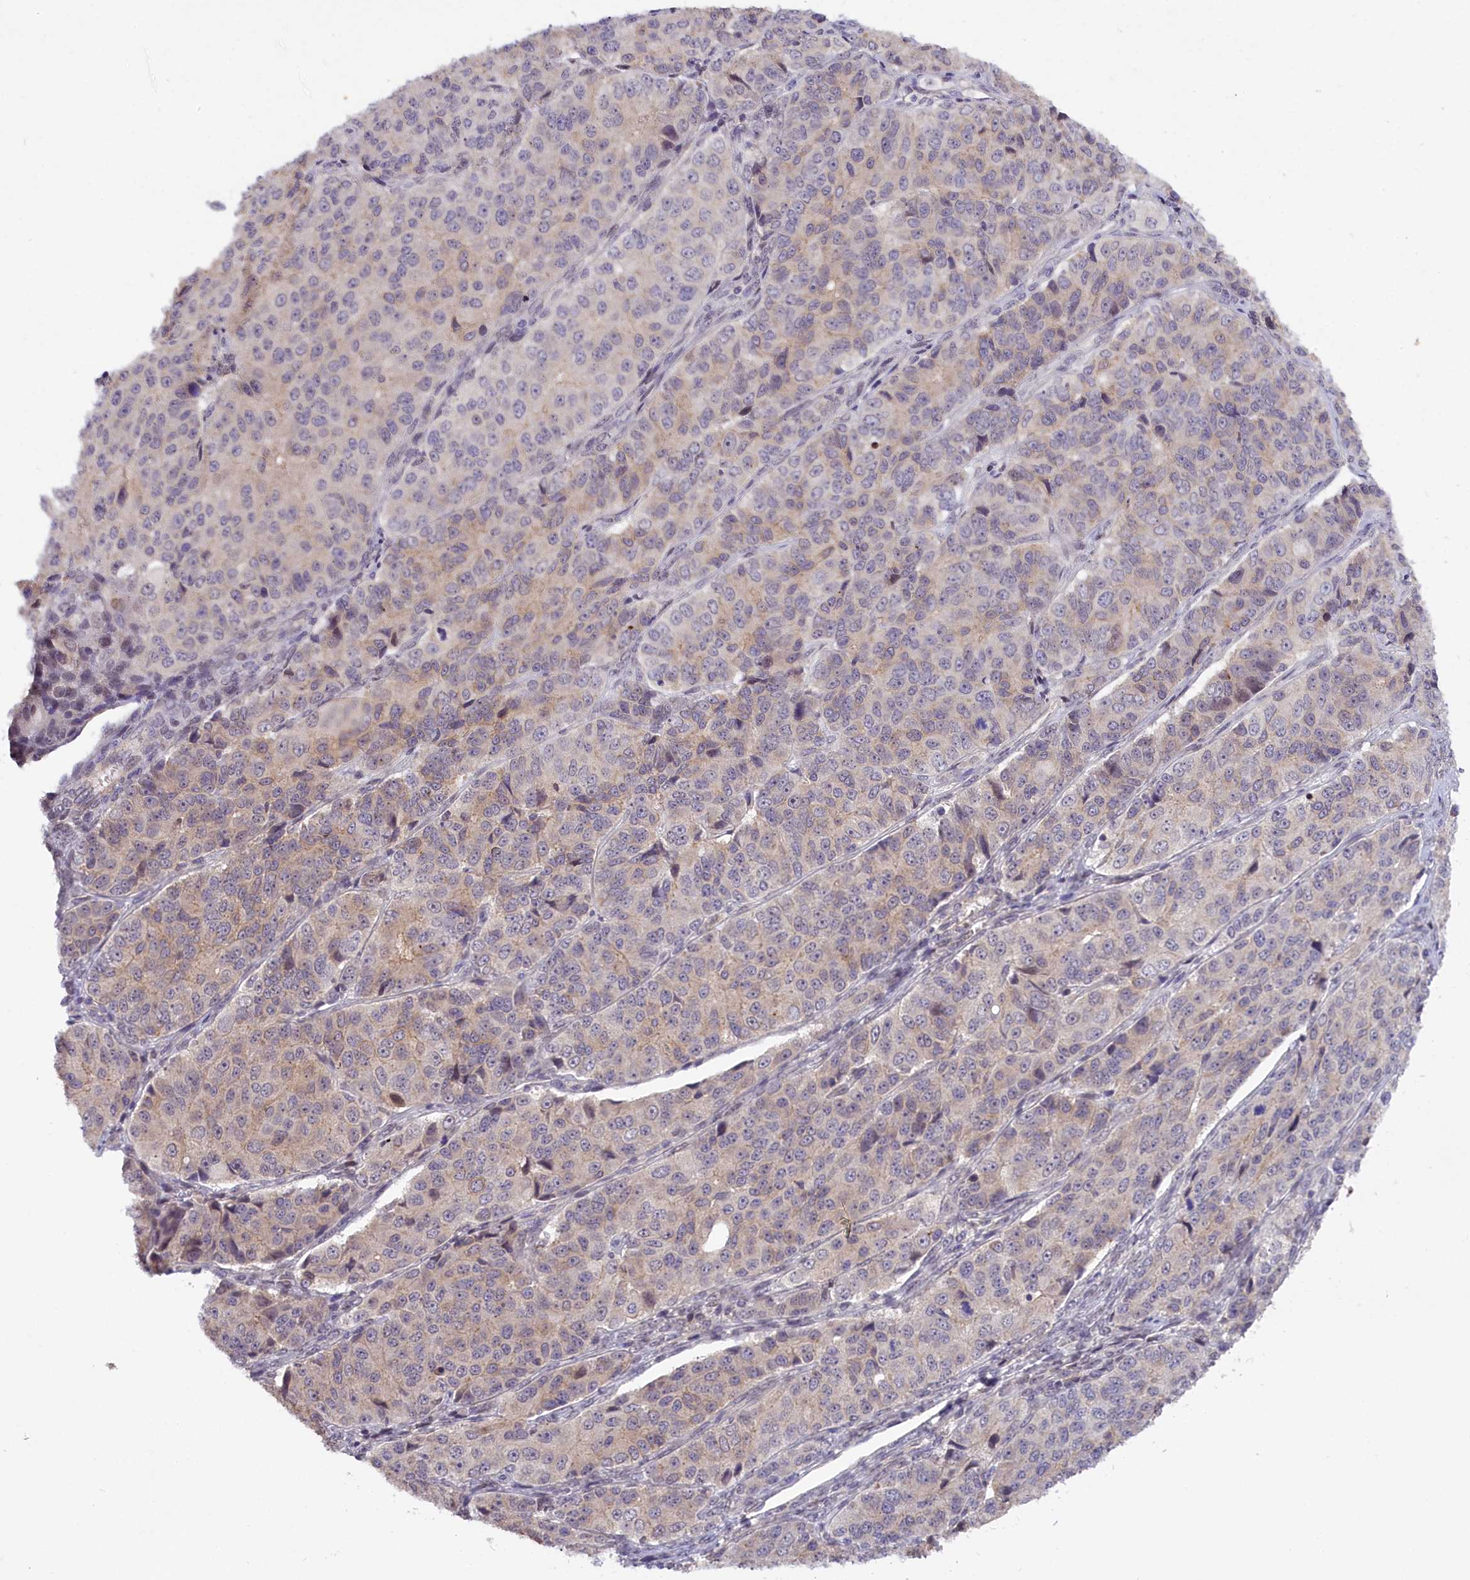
{"staining": {"intensity": "weak", "quantity": "25%-75%", "location": "cytoplasmic/membranous"}, "tissue": "ovarian cancer", "cell_type": "Tumor cells", "image_type": "cancer", "snomed": [{"axis": "morphology", "description": "Carcinoma, endometroid"}, {"axis": "topography", "description": "Ovary"}], "caption": "IHC of endometroid carcinoma (ovarian) reveals low levels of weak cytoplasmic/membranous expression in approximately 25%-75% of tumor cells. (Stains: DAB in brown, nuclei in blue, Microscopy: brightfield microscopy at high magnification).", "gene": "ZNF480", "patient": {"sex": "female", "age": 51}}